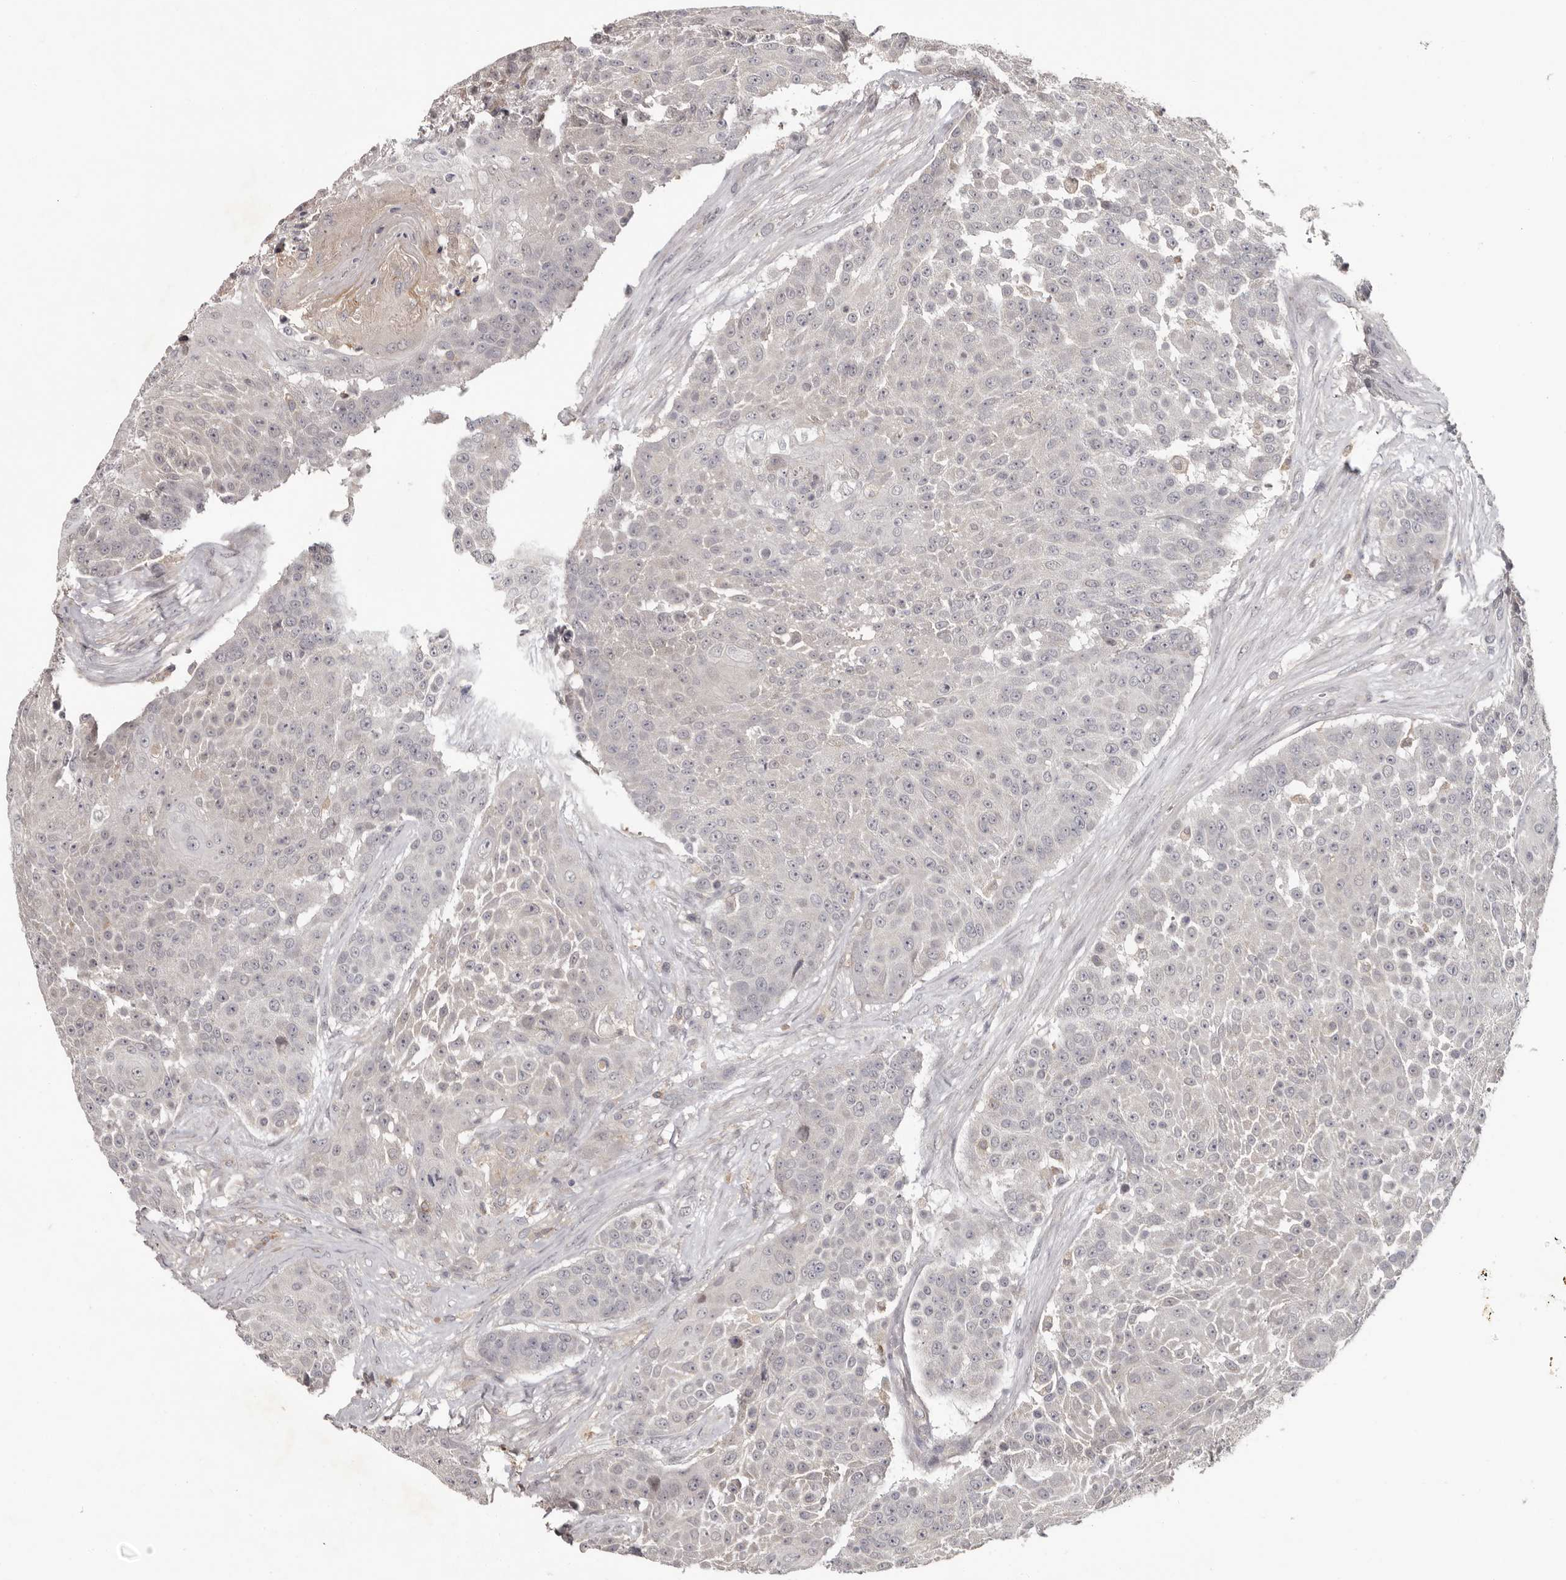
{"staining": {"intensity": "negative", "quantity": "none", "location": "none"}, "tissue": "urothelial cancer", "cell_type": "Tumor cells", "image_type": "cancer", "snomed": [{"axis": "morphology", "description": "Urothelial carcinoma, High grade"}, {"axis": "topography", "description": "Urinary bladder"}], "caption": "Urothelial cancer was stained to show a protein in brown. There is no significant staining in tumor cells. (DAB IHC with hematoxylin counter stain).", "gene": "ANKRD44", "patient": {"sex": "female", "age": 63}}